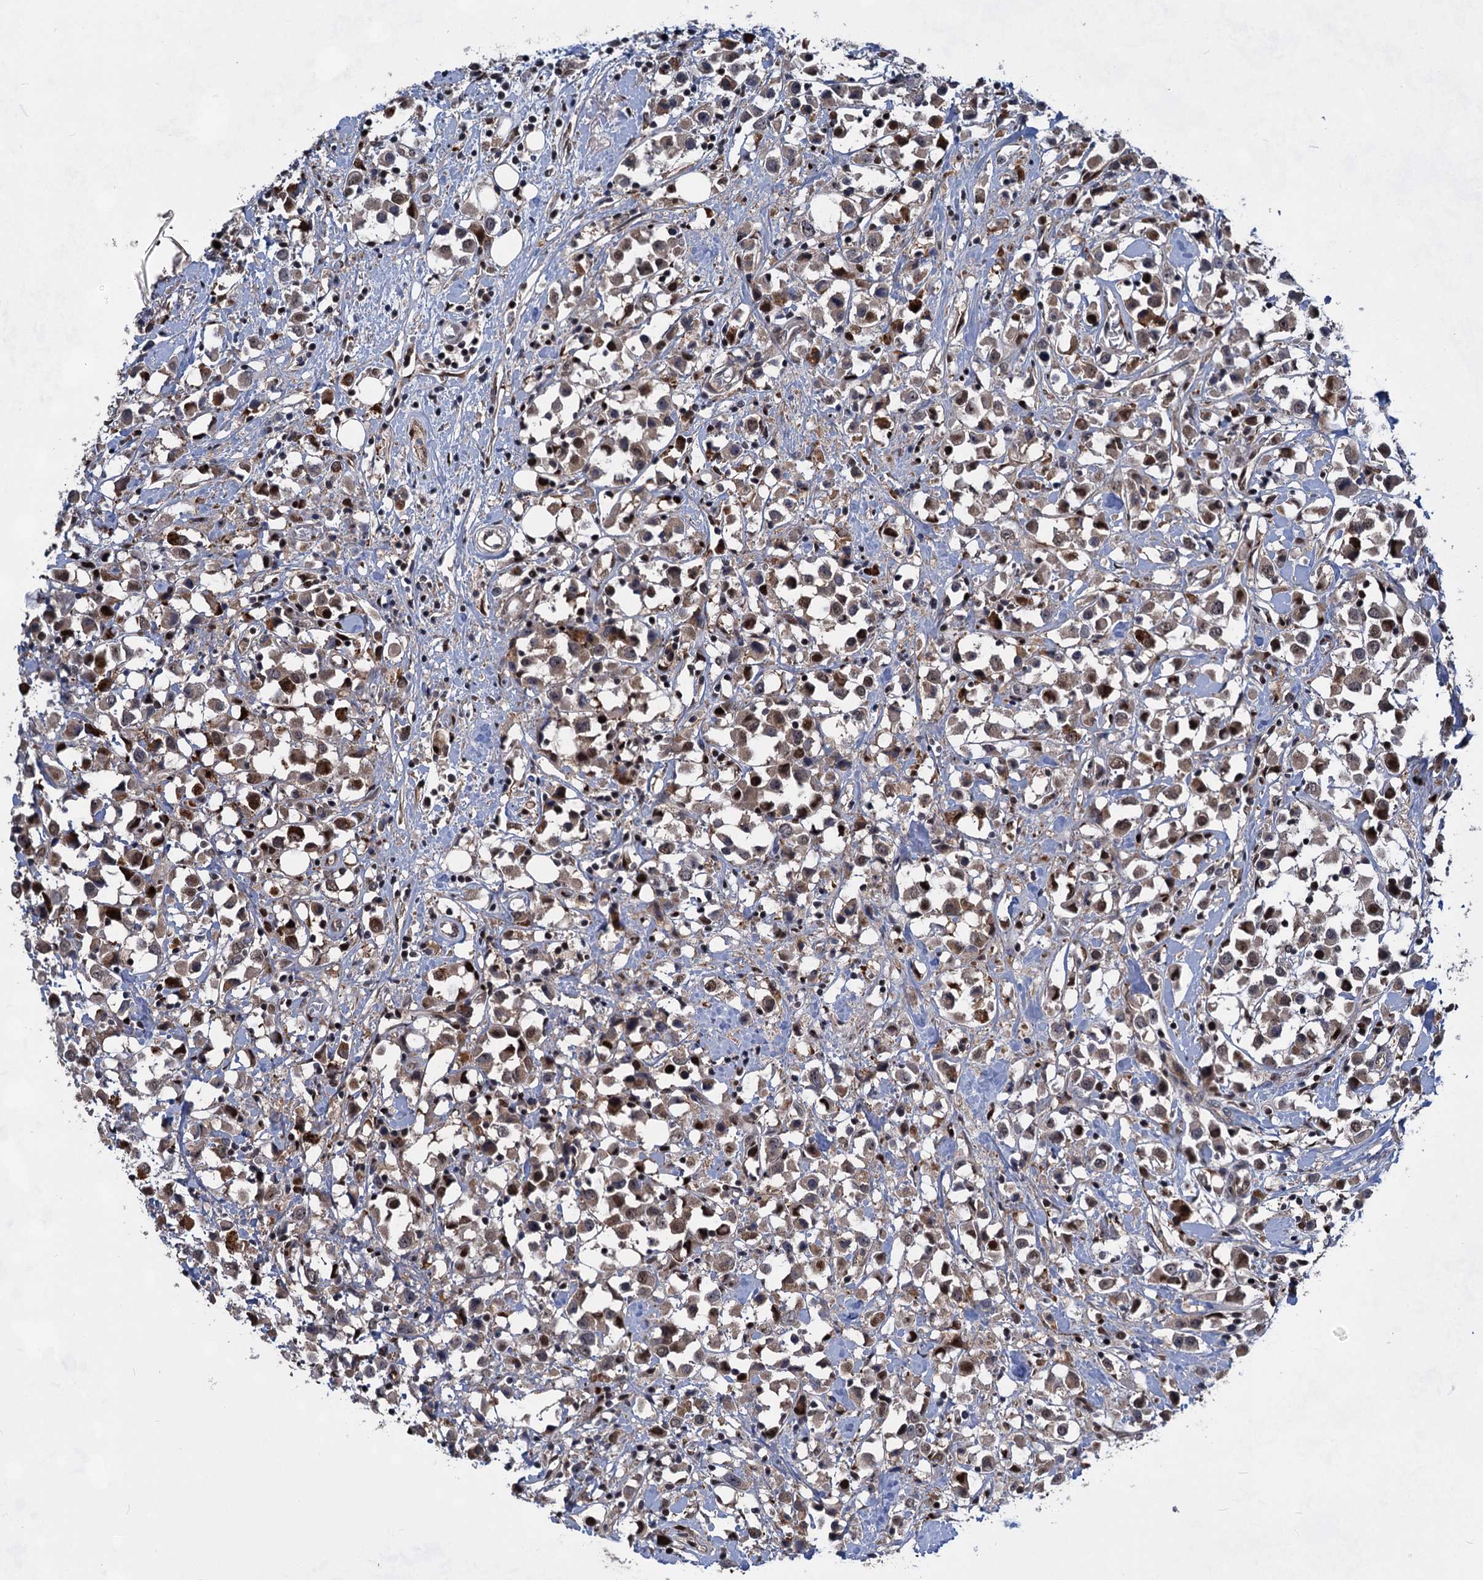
{"staining": {"intensity": "strong", "quantity": "25%-75%", "location": "cytoplasmic/membranous"}, "tissue": "breast cancer", "cell_type": "Tumor cells", "image_type": "cancer", "snomed": [{"axis": "morphology", "description": "Duct carcinoma"}, {"axis": "topography", "description": "Breast"}], "caption": "A brown stain labels strong cytoplasmic/membranous positivity of a protein in breast cancer tumor cells. Nuclei are stained in blue.", "gene": "GPBP1", "patient": {"sex": "female", "age": 61}}